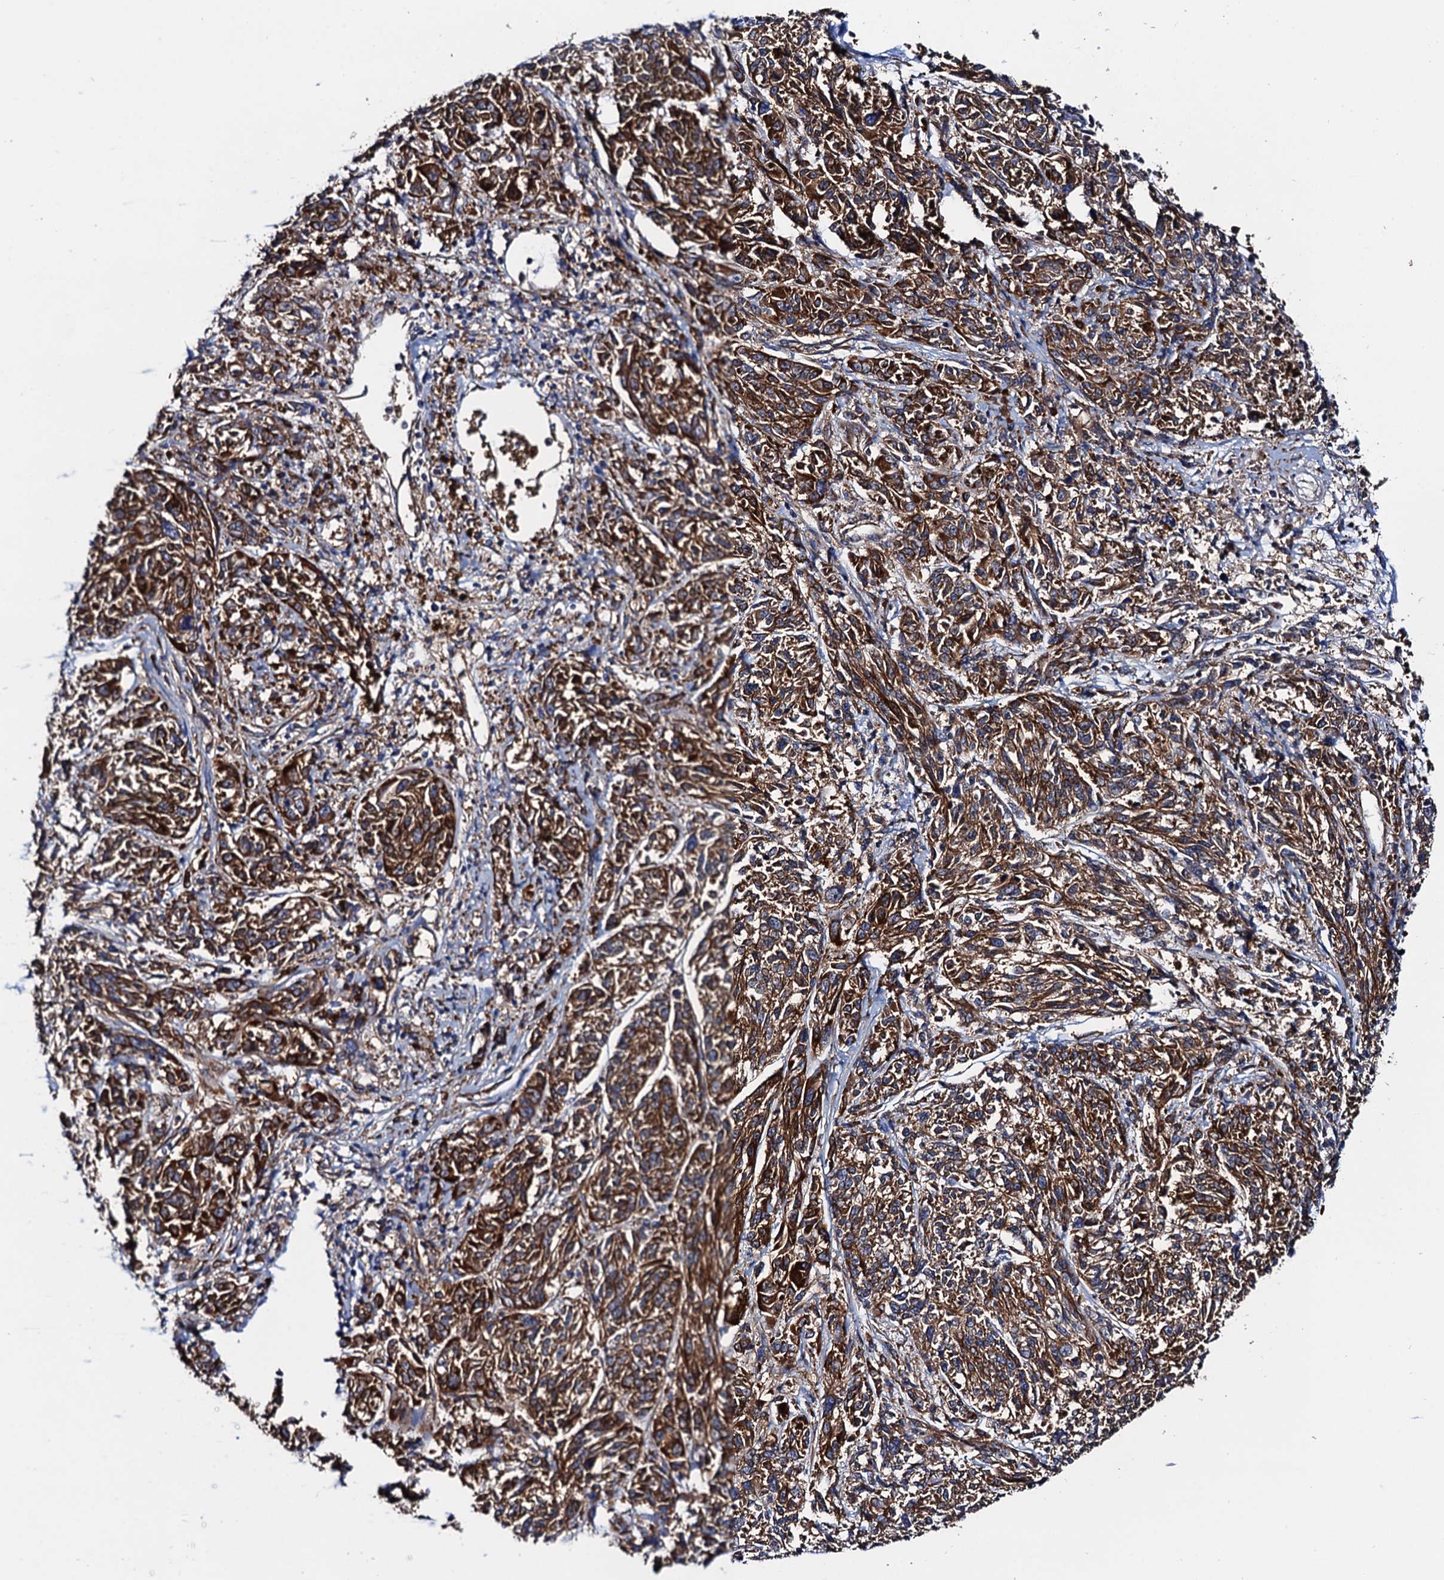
{"staining": {"intensity": "strong", "quantity": ">75%", "location": "cytoplasmic/membranous"}, "tissue": "melanoma", "cell_type": "Tumor cells", "image_type": "cancer", "snomed": [{"axis": "morphology", "description": "Malignant melanoma, NOS"}, {"axis": "topography", "description": "Skin"}], "caption": "Strong cytoplasmic/membranous protein expression is identified in approximately >75% of tumor cells in melanoma.", "gene": "MRPL48", "patient": {"sex": "male", "age": 53}}